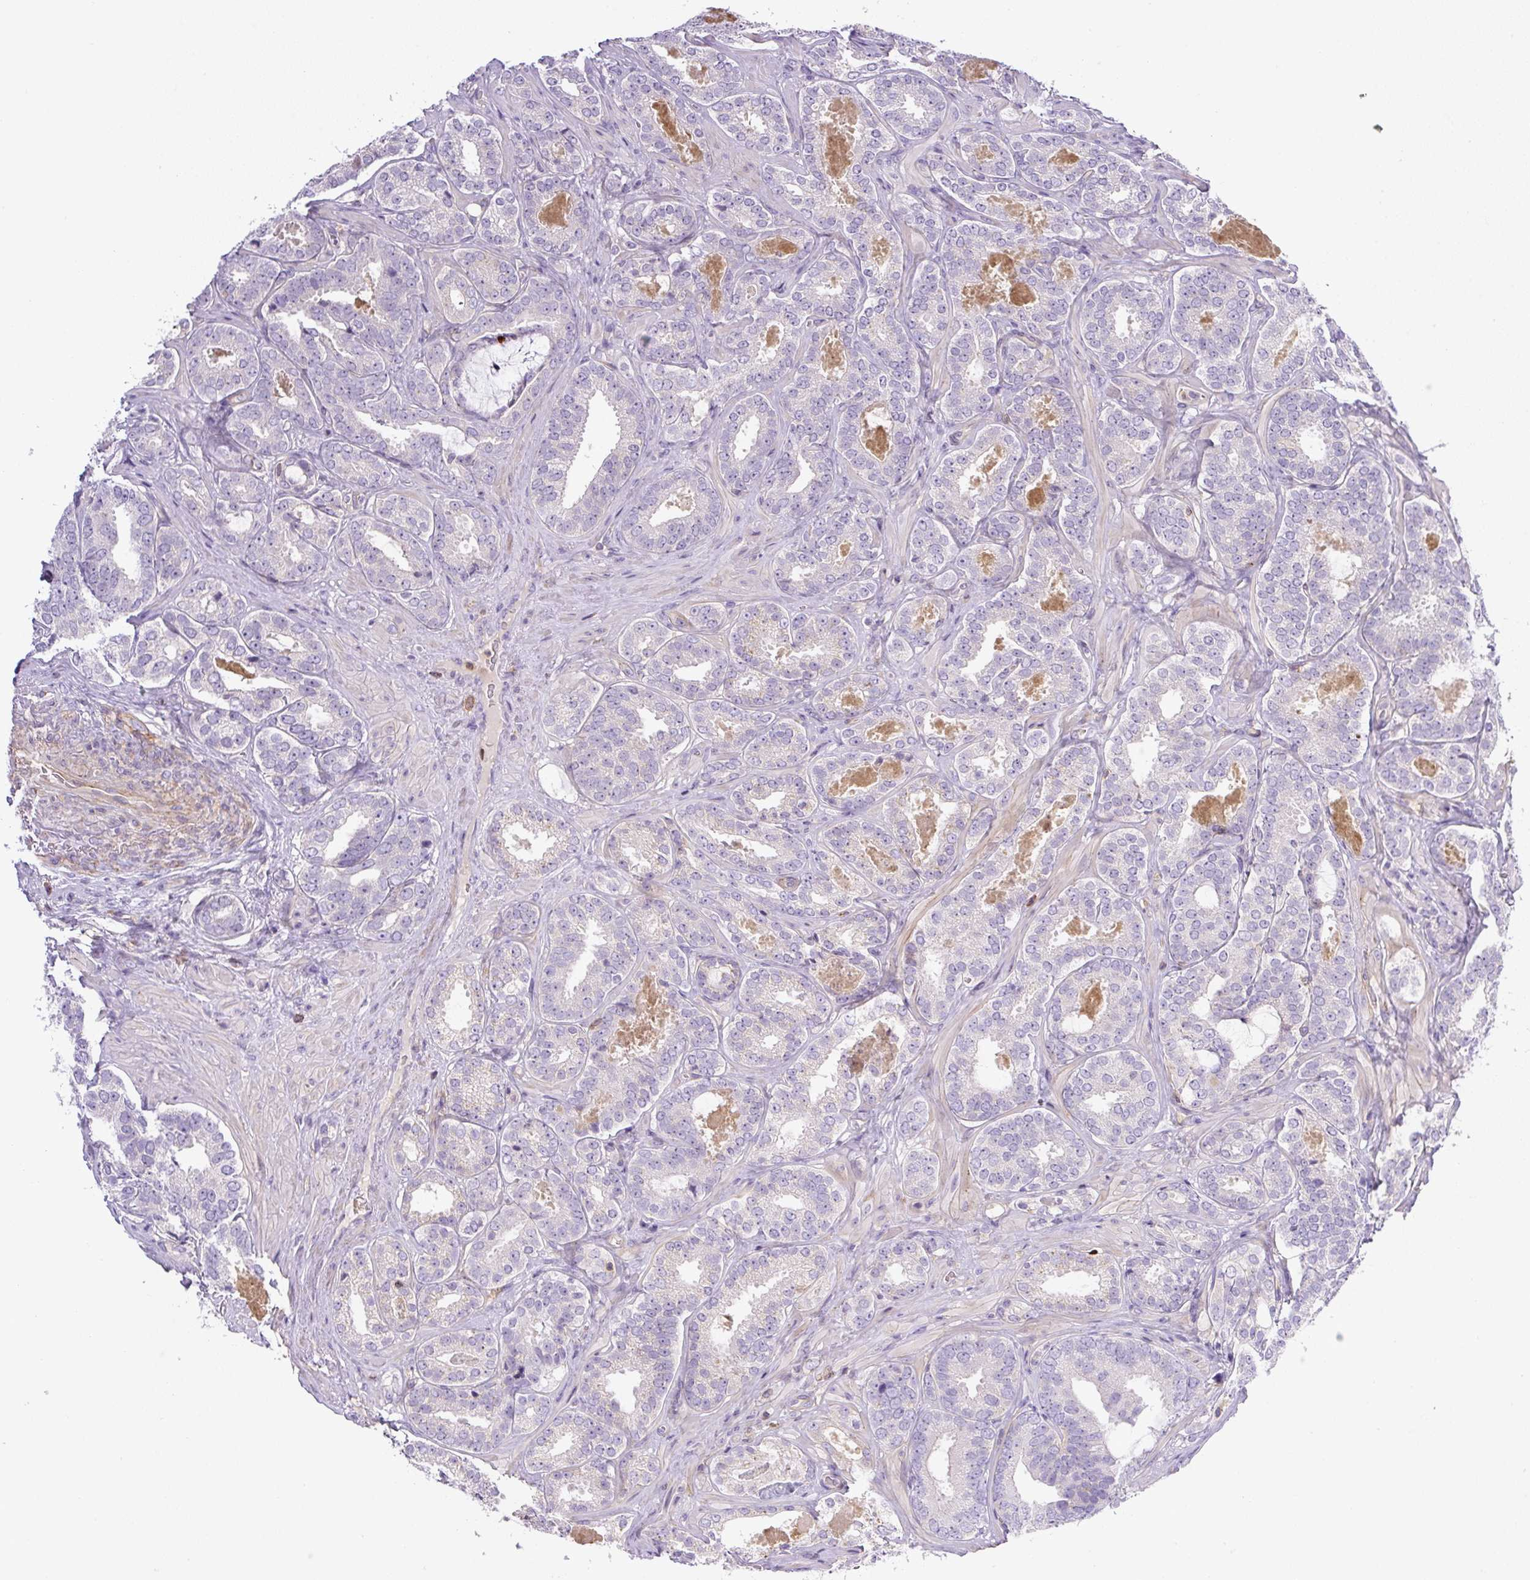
{"staining": {"intensity": "negative", "quantity": "none", "location": "none"}, "tissue": "prostate cancer", "cell_type": "Tumor cells", "image_type": "cancer", "snomed": [{"axis": "morphology", "description": "Adenocarcinoma, High grade"}, {"axis": "topography", "description": "Prostate"}], "caption": "Immunohistochemistry micrograph of human prostate cancer stained for a protein (brown), which exhibits no staining in tumor cells.", "gene": "PIP5KL1", "patient": {"sex": "male", "age": 65}}